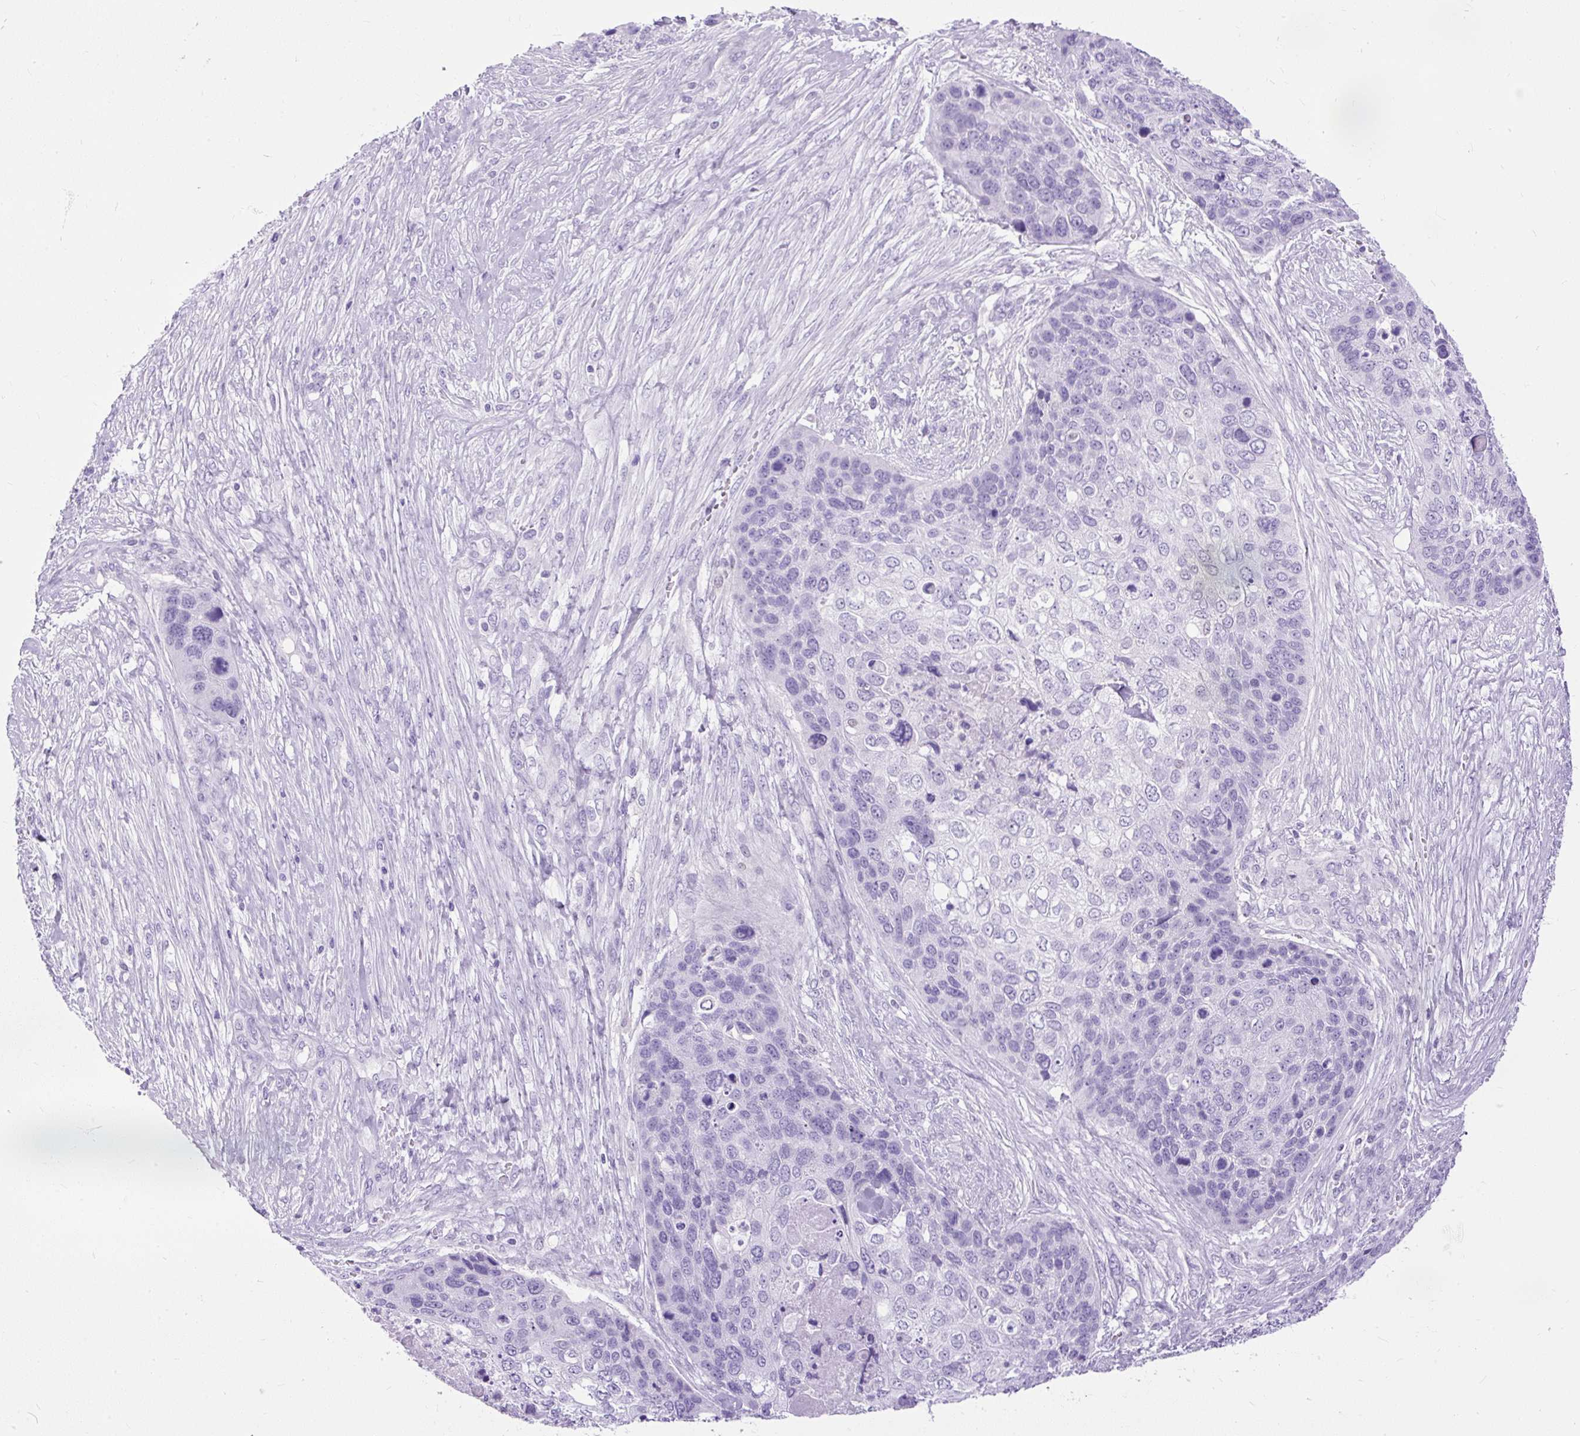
{"staining": {"intensity": "negative", "quantity": "none", "location": "none"}, "tissue": "skin cancer", "cell_type": "Tumor cells", "image_type": "cancer", "snomed": [{"axis": "morphology", "description": "Basal cell carcinoma"}, {"axis": "topography", "description": "Skin"}], "caption": "DAB (3,3'-diaminobenzidine) immunohistochemical staining of skin cancer displays no significant staining in tumor cells.", "gene": "UPP1", "patient": {"sex": "female", "age": 74}}